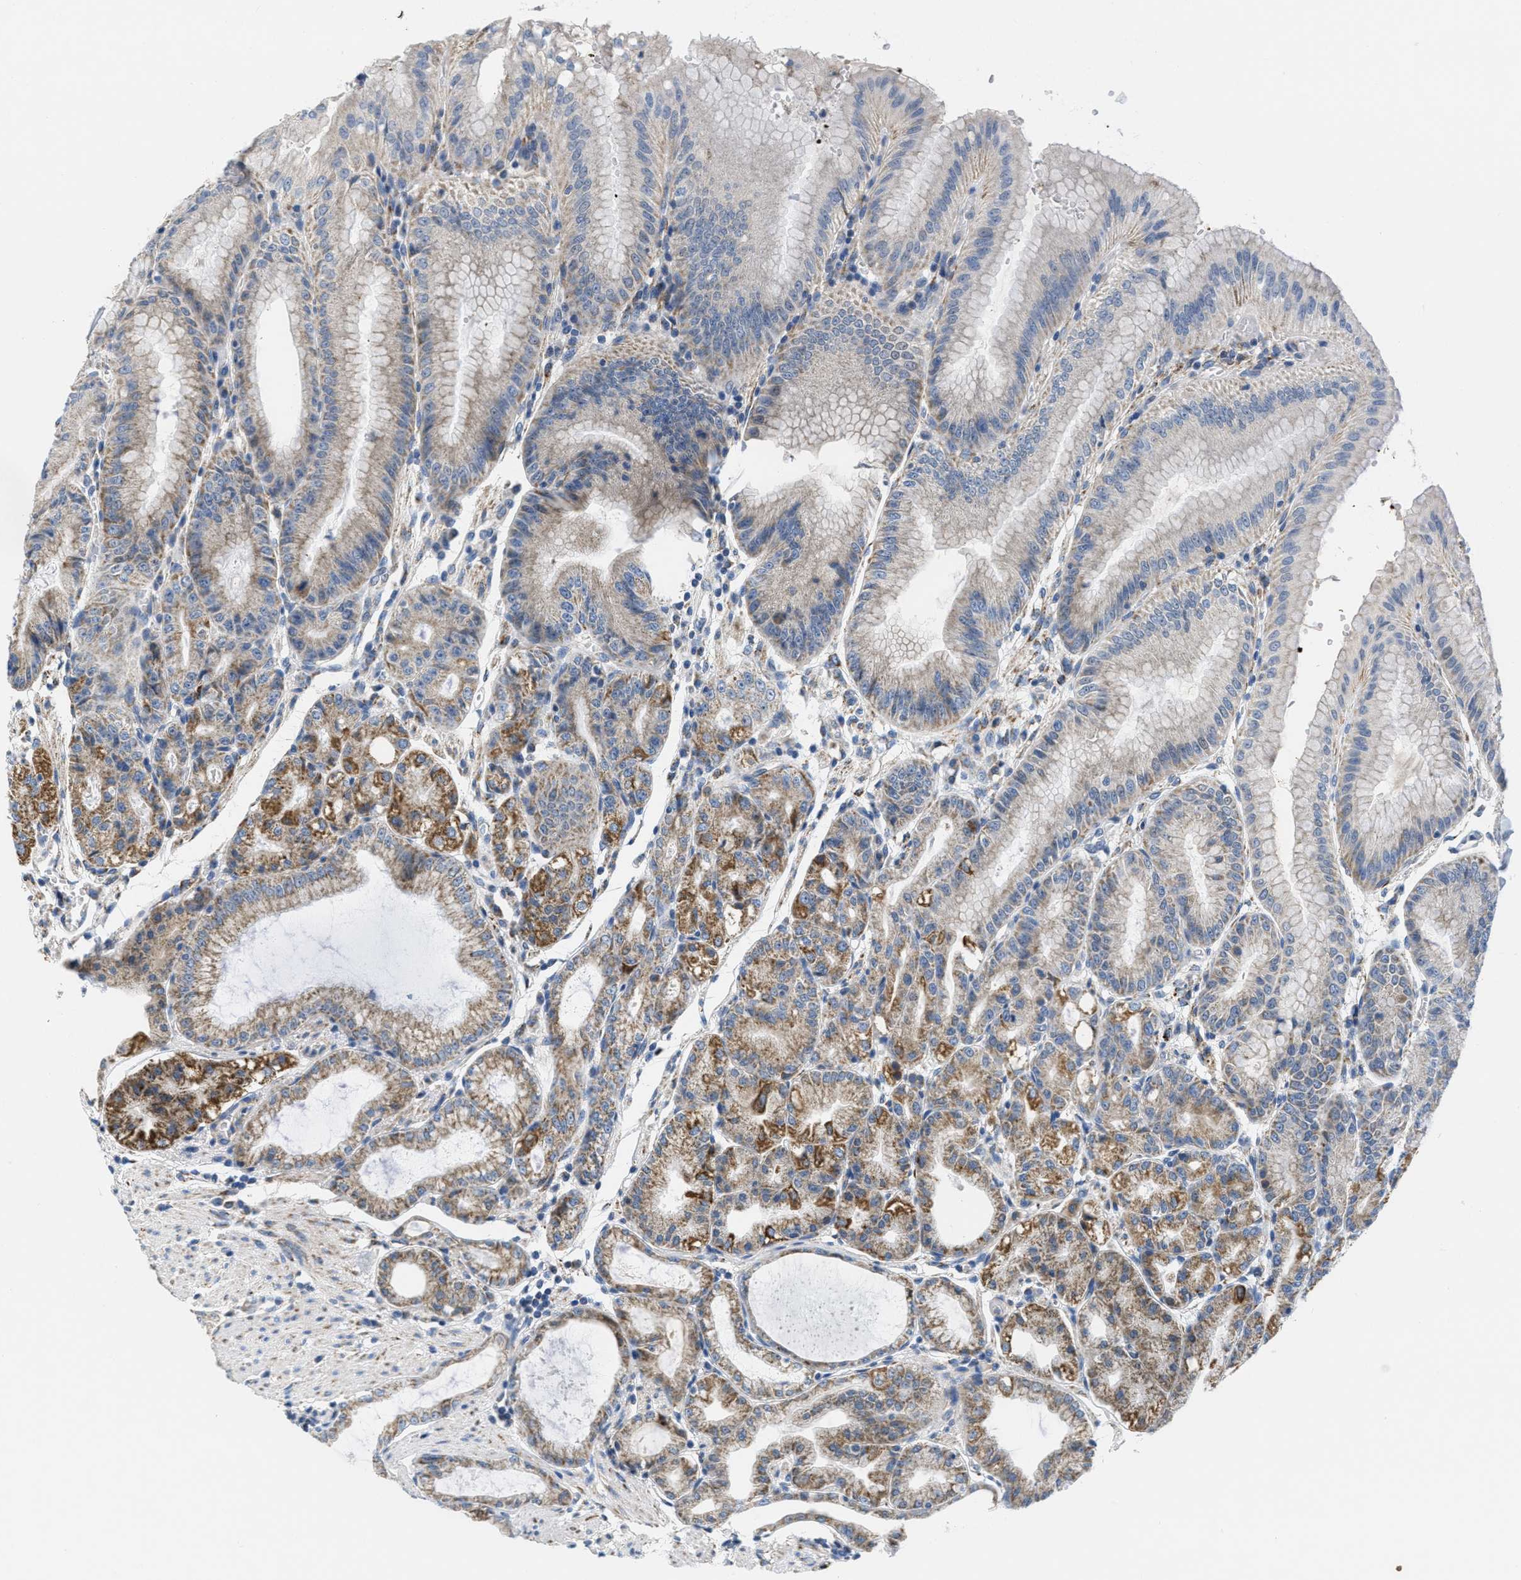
{"staining": {"intensity": "moderate", "quantity": "25%-75%", "location": "cytoplasmic/membranous"}, "tissue": "stomach", "cell_type": "Glandular cells", "image_type": "normal", "snomed": [{"axis": "morphology", "description": "Normal tissue, NOS"}, {"axis": "topography", "description": "Stomach, lower"}], "caption": "Protein expression analysis of unremarkable human stomach reveals moderate cytoplasmic/membranous staining in about 25%-75% of glandular cells. (IHC, brightfield microscopy, high magnification).", "gene": "KCNJ5", "patient": {"sex": "male", "age": 71}}